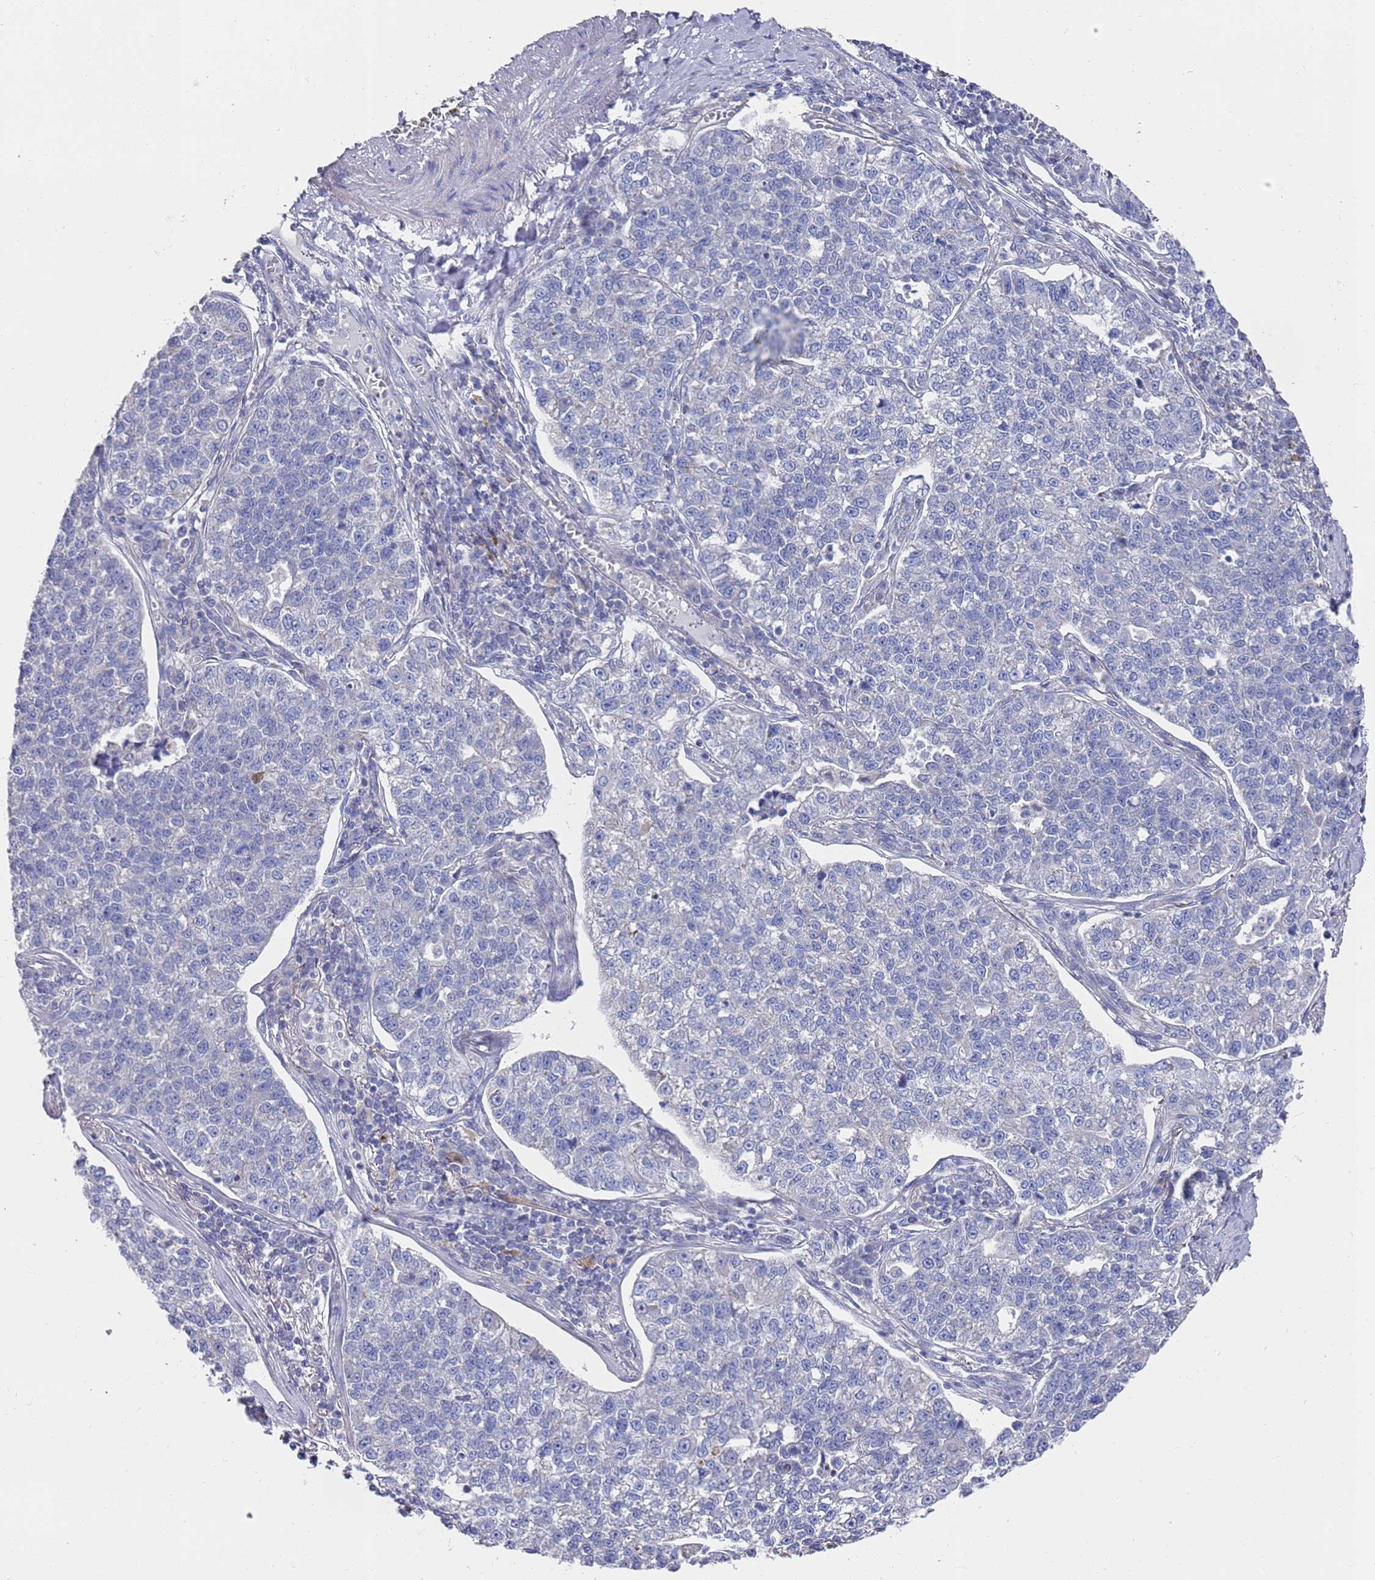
{"staining": {"intensity": "negative", "quantity": "none", "location": "none"}, "tissue": "lung cancer", "cell_type": "Tumor cells", "image_type": "cancer", "snomed": [{"axis": "morphology", "description": "Adenocarcinoma, NOS"}, {"axis": "topography", "description": "Lung"}], "caption": "Tumor cells show no significant protein staining in adenocarcinoma (lung).", "gene": "SCAPER", "patient": {"sex": "male", "age": 49}}